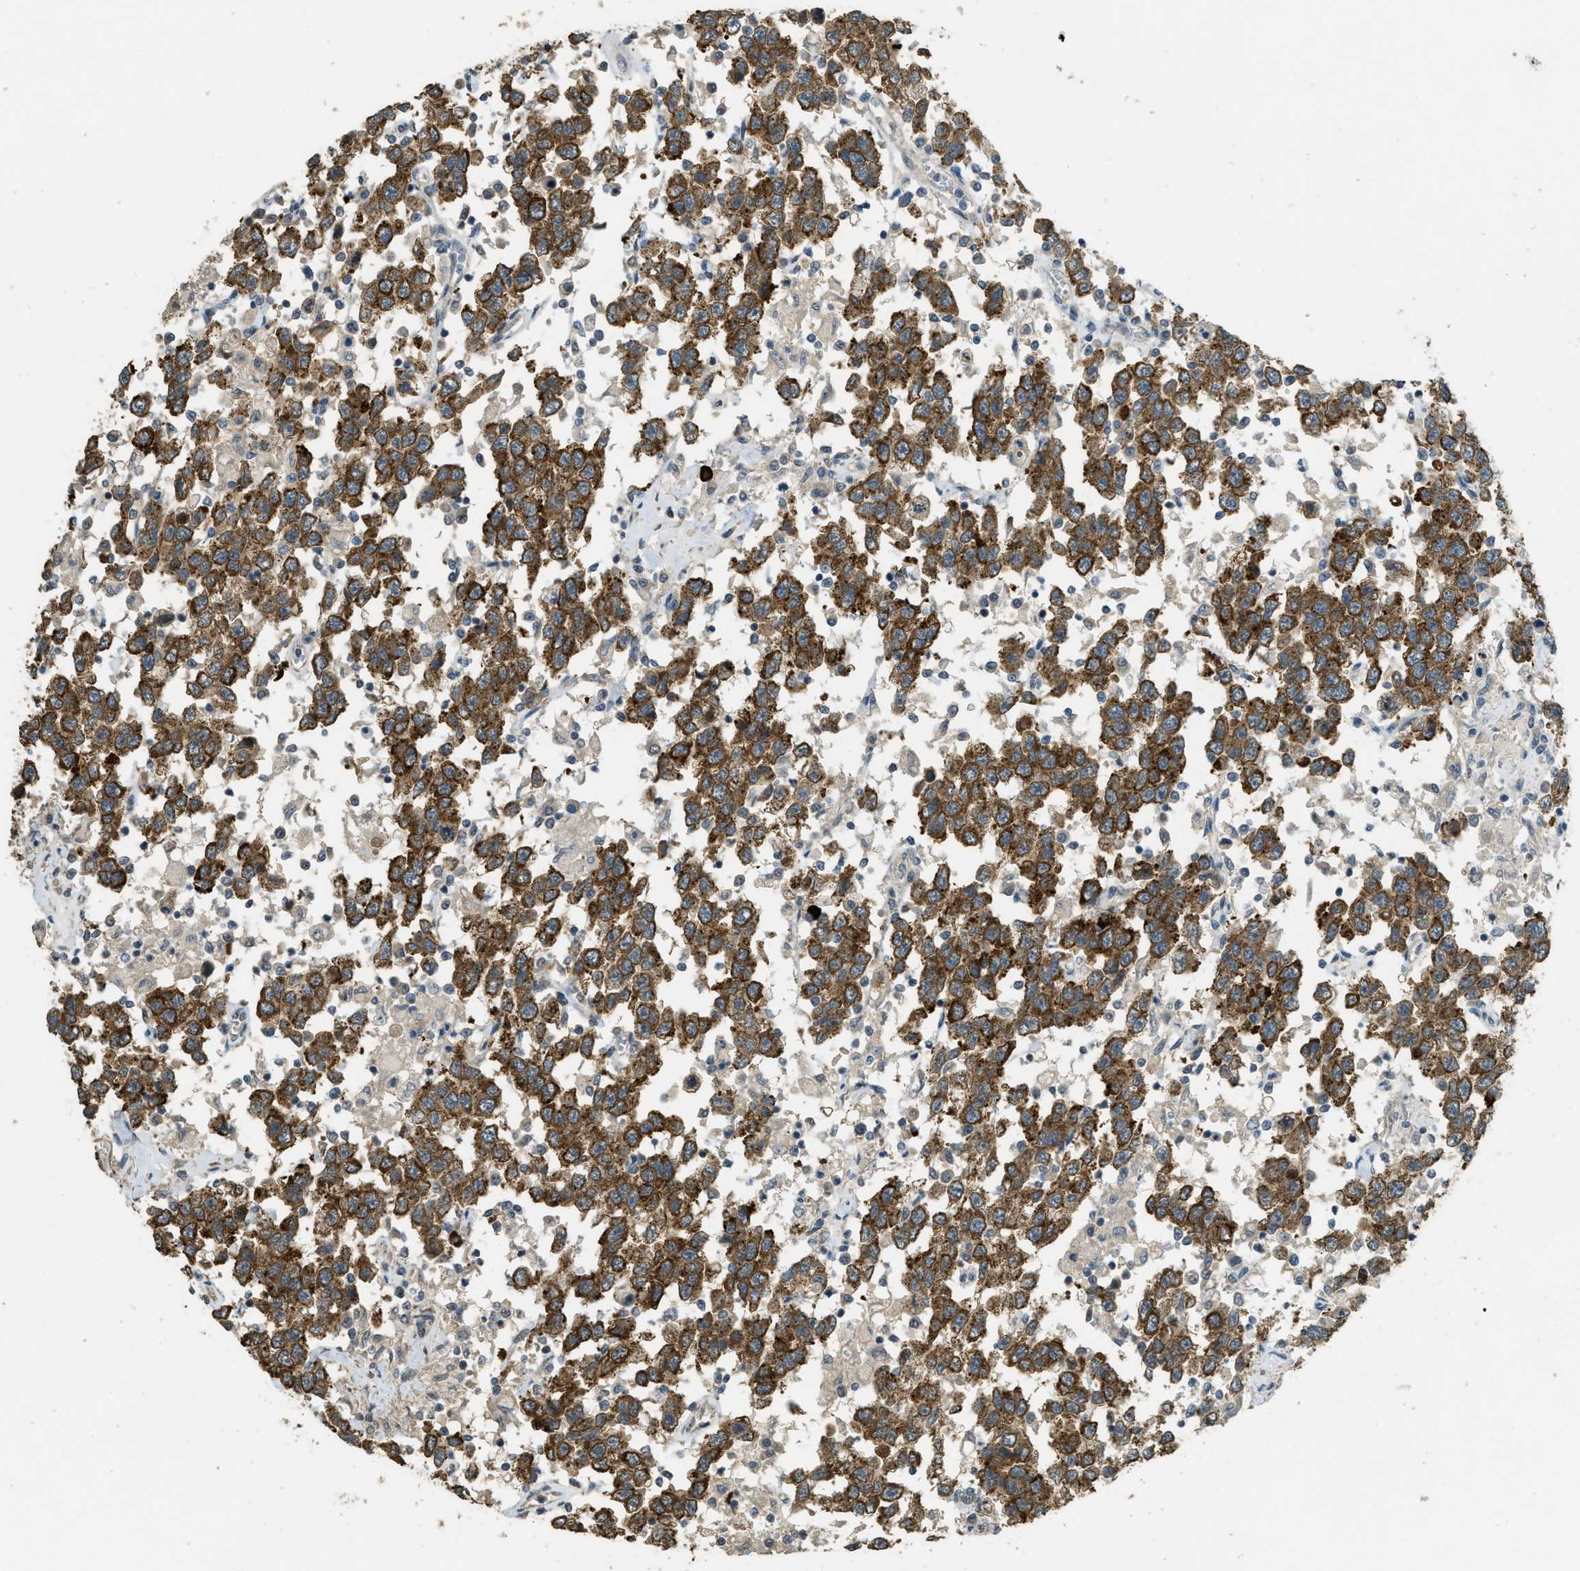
{"staining": {"intensity": "moderate", "quantity": ">75%", "location": "cytoplasmic/membranous"}, "tissue": "testis cancer", "cell_type": "Tumor cells", "image_type": "cancer", "snomed": [{"axis": "morphology", "description": "Seminoma, NOS"}, {"axis": "topography", "description": "Testis"}], "caption": "Immunohistochemical staining of testis cancer (seminoma) reveals medium levels of moderate cytoplasmic/membranous protein positivity in approximately >75% of tumor cells. (DAB IHC, brown staining for protein, blue staining for nuclei).", "gene": "IGF2BP2", "patient": {"sex": "male", "age": 41}}